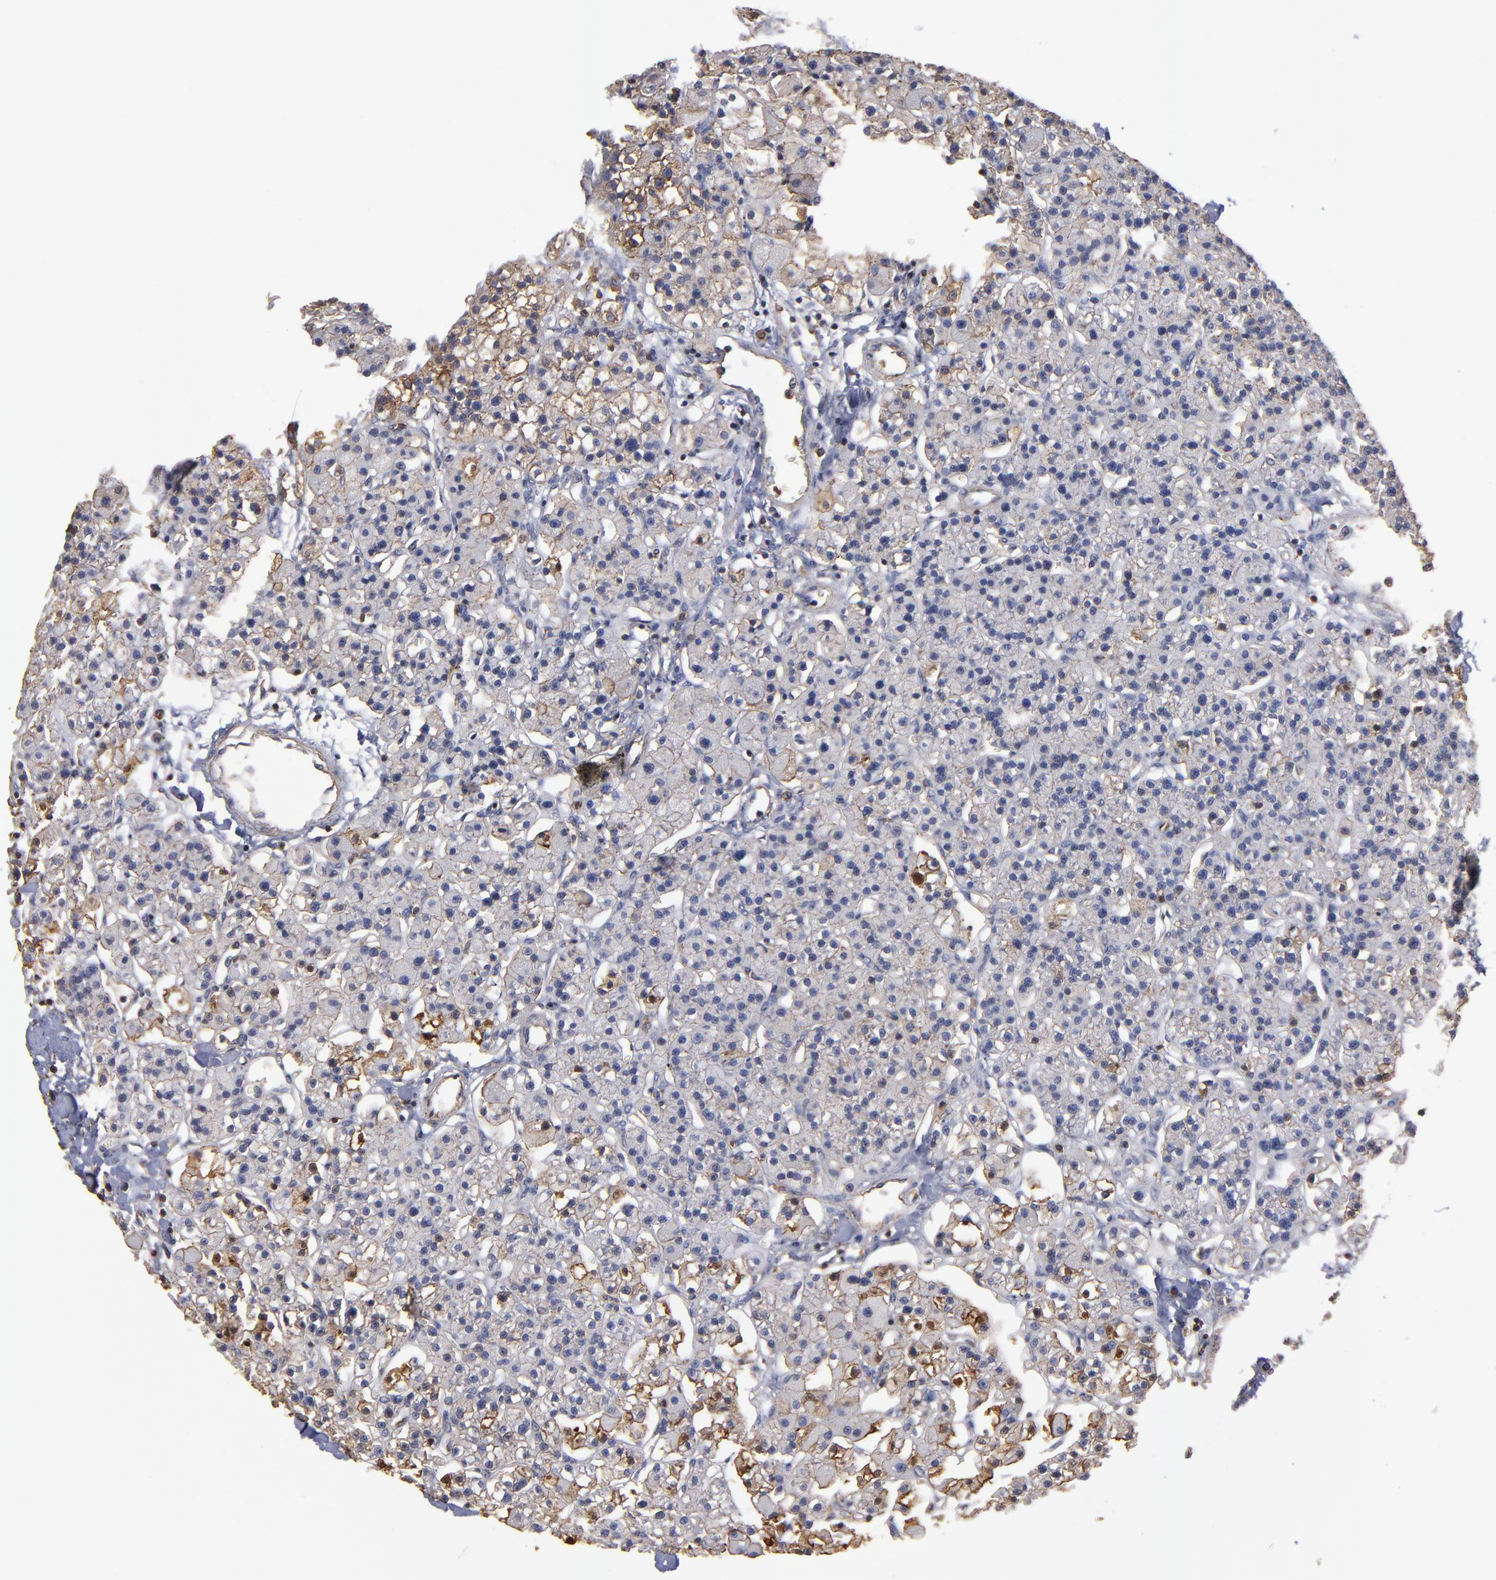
{"staining": {"intensity": "weak", "quantity": ">75%", "location": "cytoplasmic/membranous"}, "tissue": "parathyroid gland", "cell_type": "Glandular cells", "image_type": "normal", "snomed": [{"axis": "morphology", "description": "Normal tissue, NOS"}, {"axis": "topography", "description": "Parathyroid gland"}], "caption": "Parathyroid gland stained with immunohistochemistry exhibits weak cytoplasmic/membranous positivity in approximately >75% of glandular cells. (Stains: DAB (3,3'-diaminobenzidine) in brown, nuclei in blue, Microscopy: brightfield microscopy at high magnification).", "gene": "ACTN4", "patient": {"sex": "female", "age": 58}}